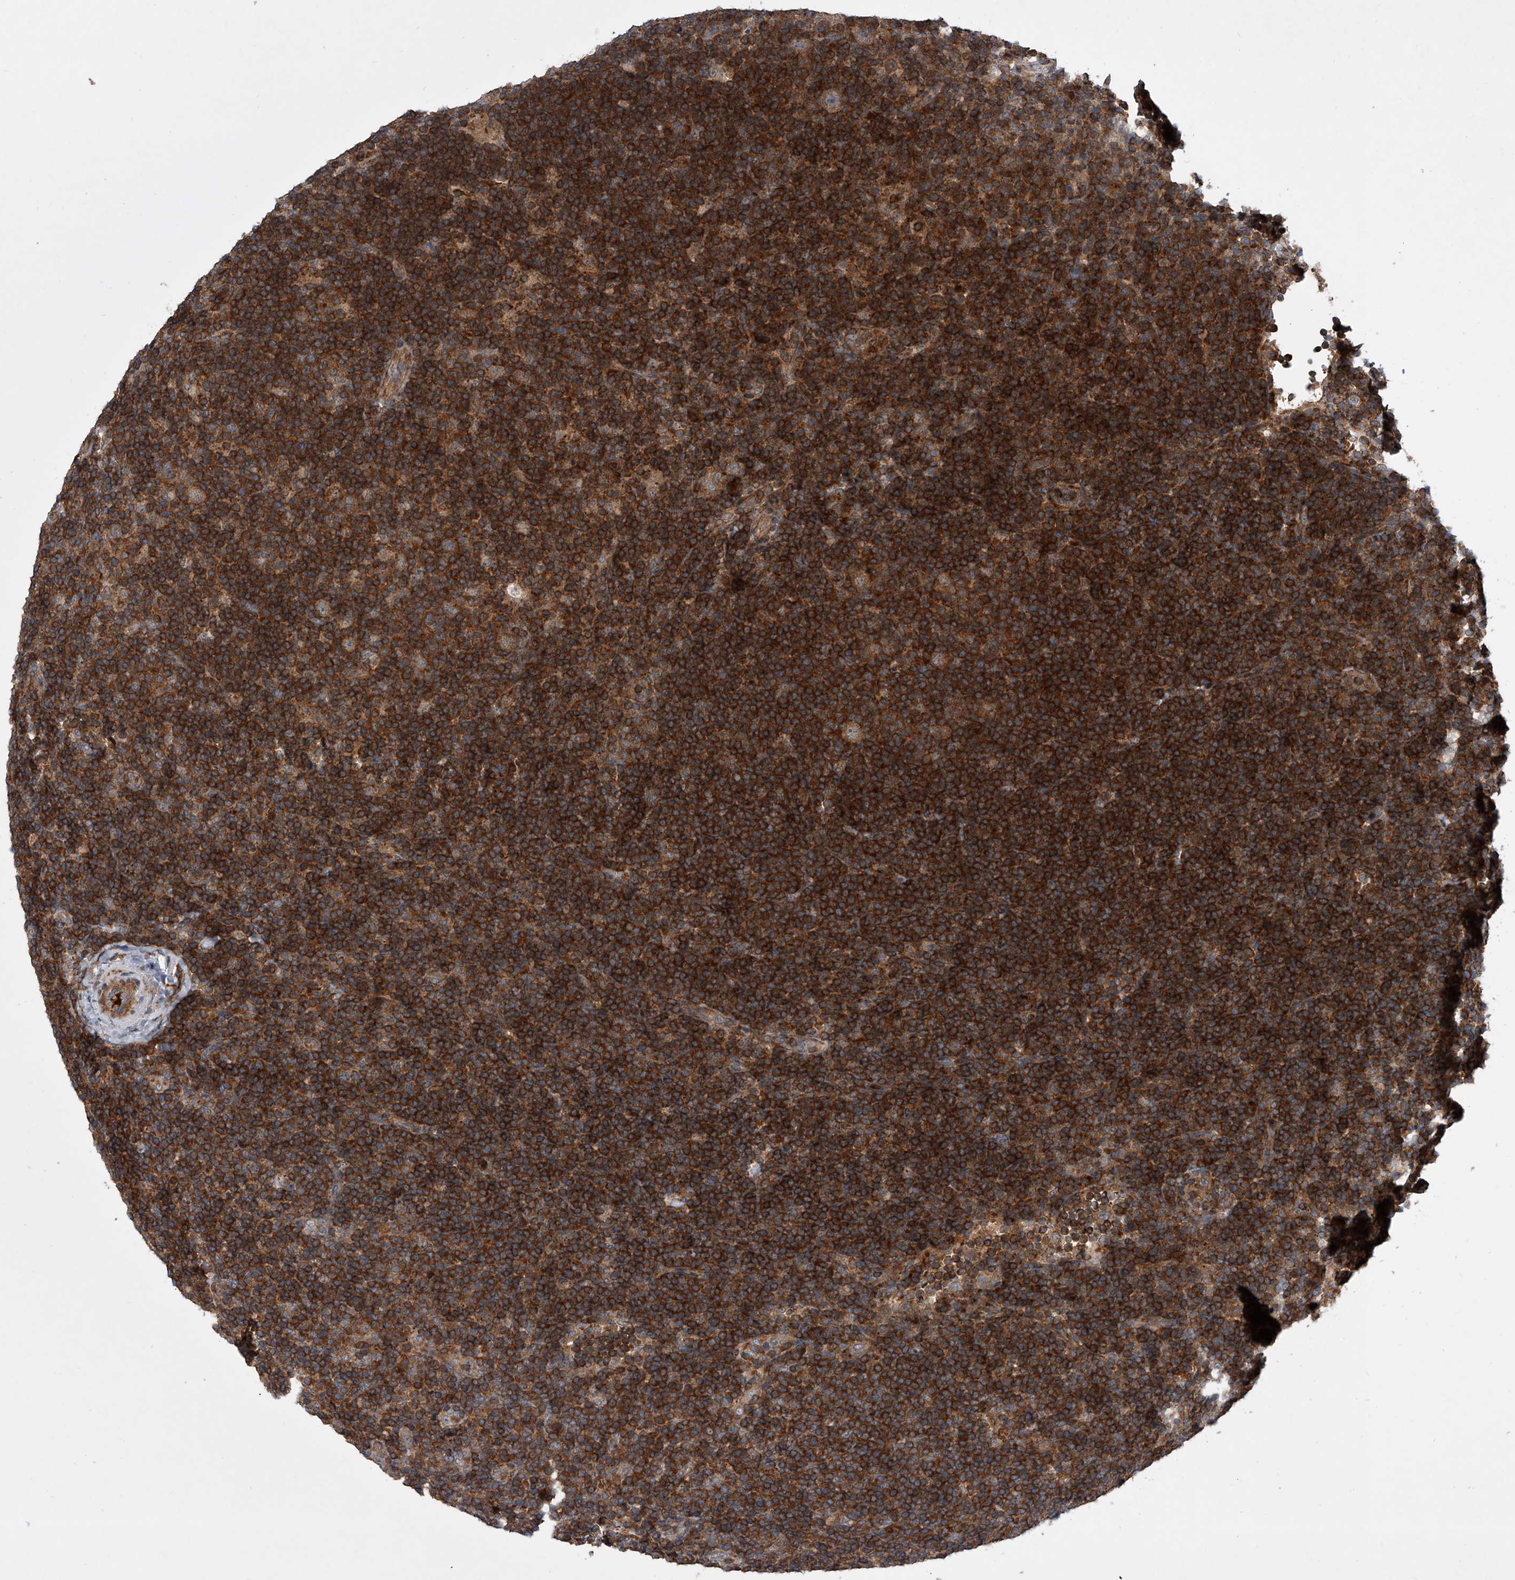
{"staining": {"intensity": "weak", "quantity": ">75%", "location": "cytoplasmic/membranous"}, "tissue": "lymphoma", "cell_type": "Tumor cells", "image_type": "cancer", "snomed": [{"axis": "morphology", "description": "Hodgkin's disease, NOS"}, {"axis": "topography", "description": "Lymph node"}], "caption": "The micrograph displays a brown stain indicating the presence of a protein in the cytoplasmic/membranous of tumor cells in lymphoma. Nuclei are stained in blue.", "gene": "USP47", "patient": {"sex": "female", "age": 57}}